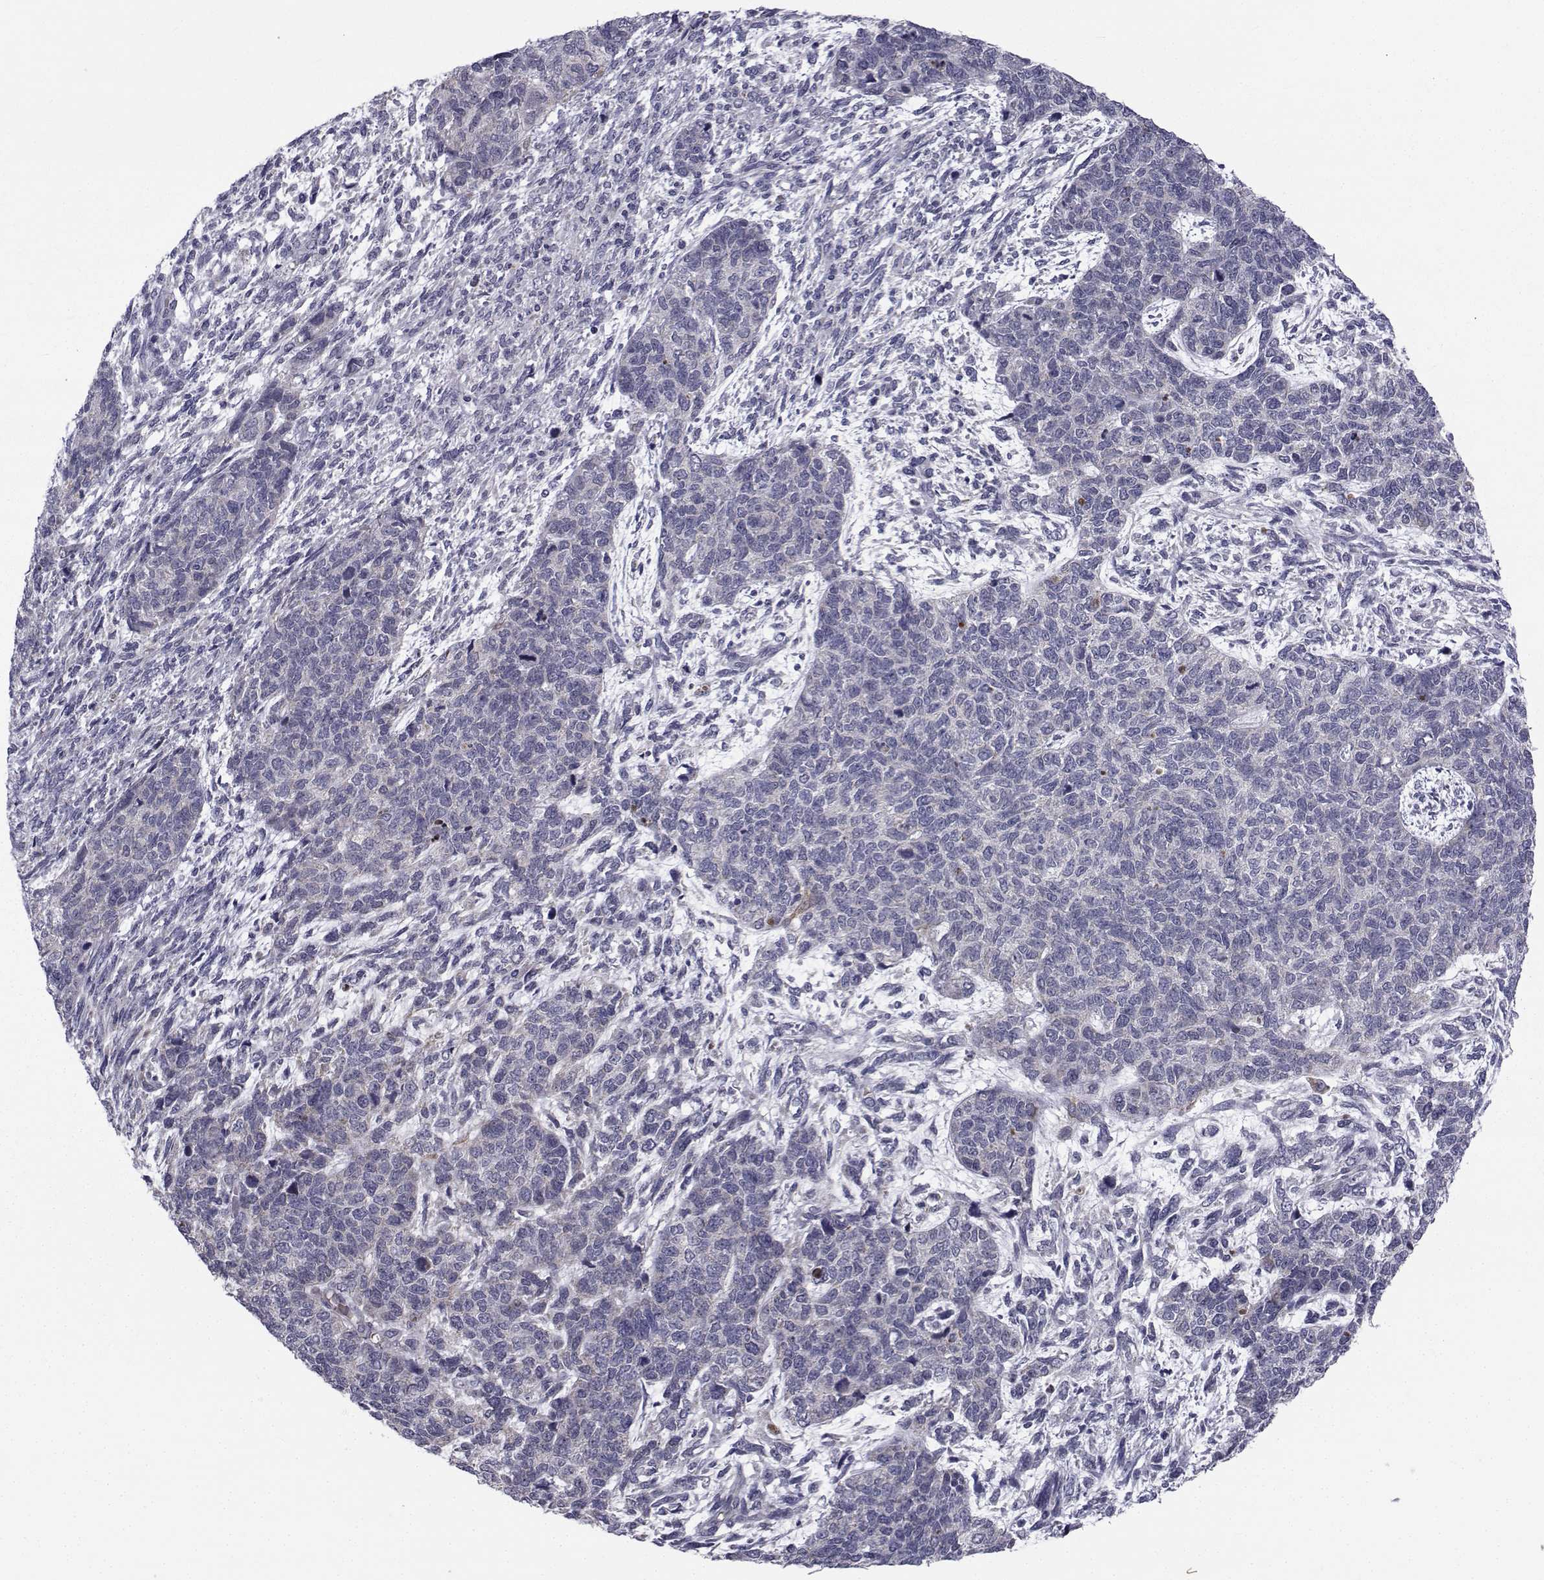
{"staining": {"intensity": "negative", "quantity": "none", "location": "none"}, "tissue": "cervical cancer", "cell_type": "Tumor cells", "image_type": "cancer", "snomed": [{"axis": "morphology", "description": "Squamous cell carcinoma, NOS"}, {"axis": "topography", "description": "Cervix"}], "caption": "Immunohistochemistry micrograph of neoplastic tissue: cervical squamous cell carcinoma stained with DAB exhibits no significant protein expression in tumor cells.", "gene": "ANGPT1", "patient": {"sex": "female", "age": 63}}